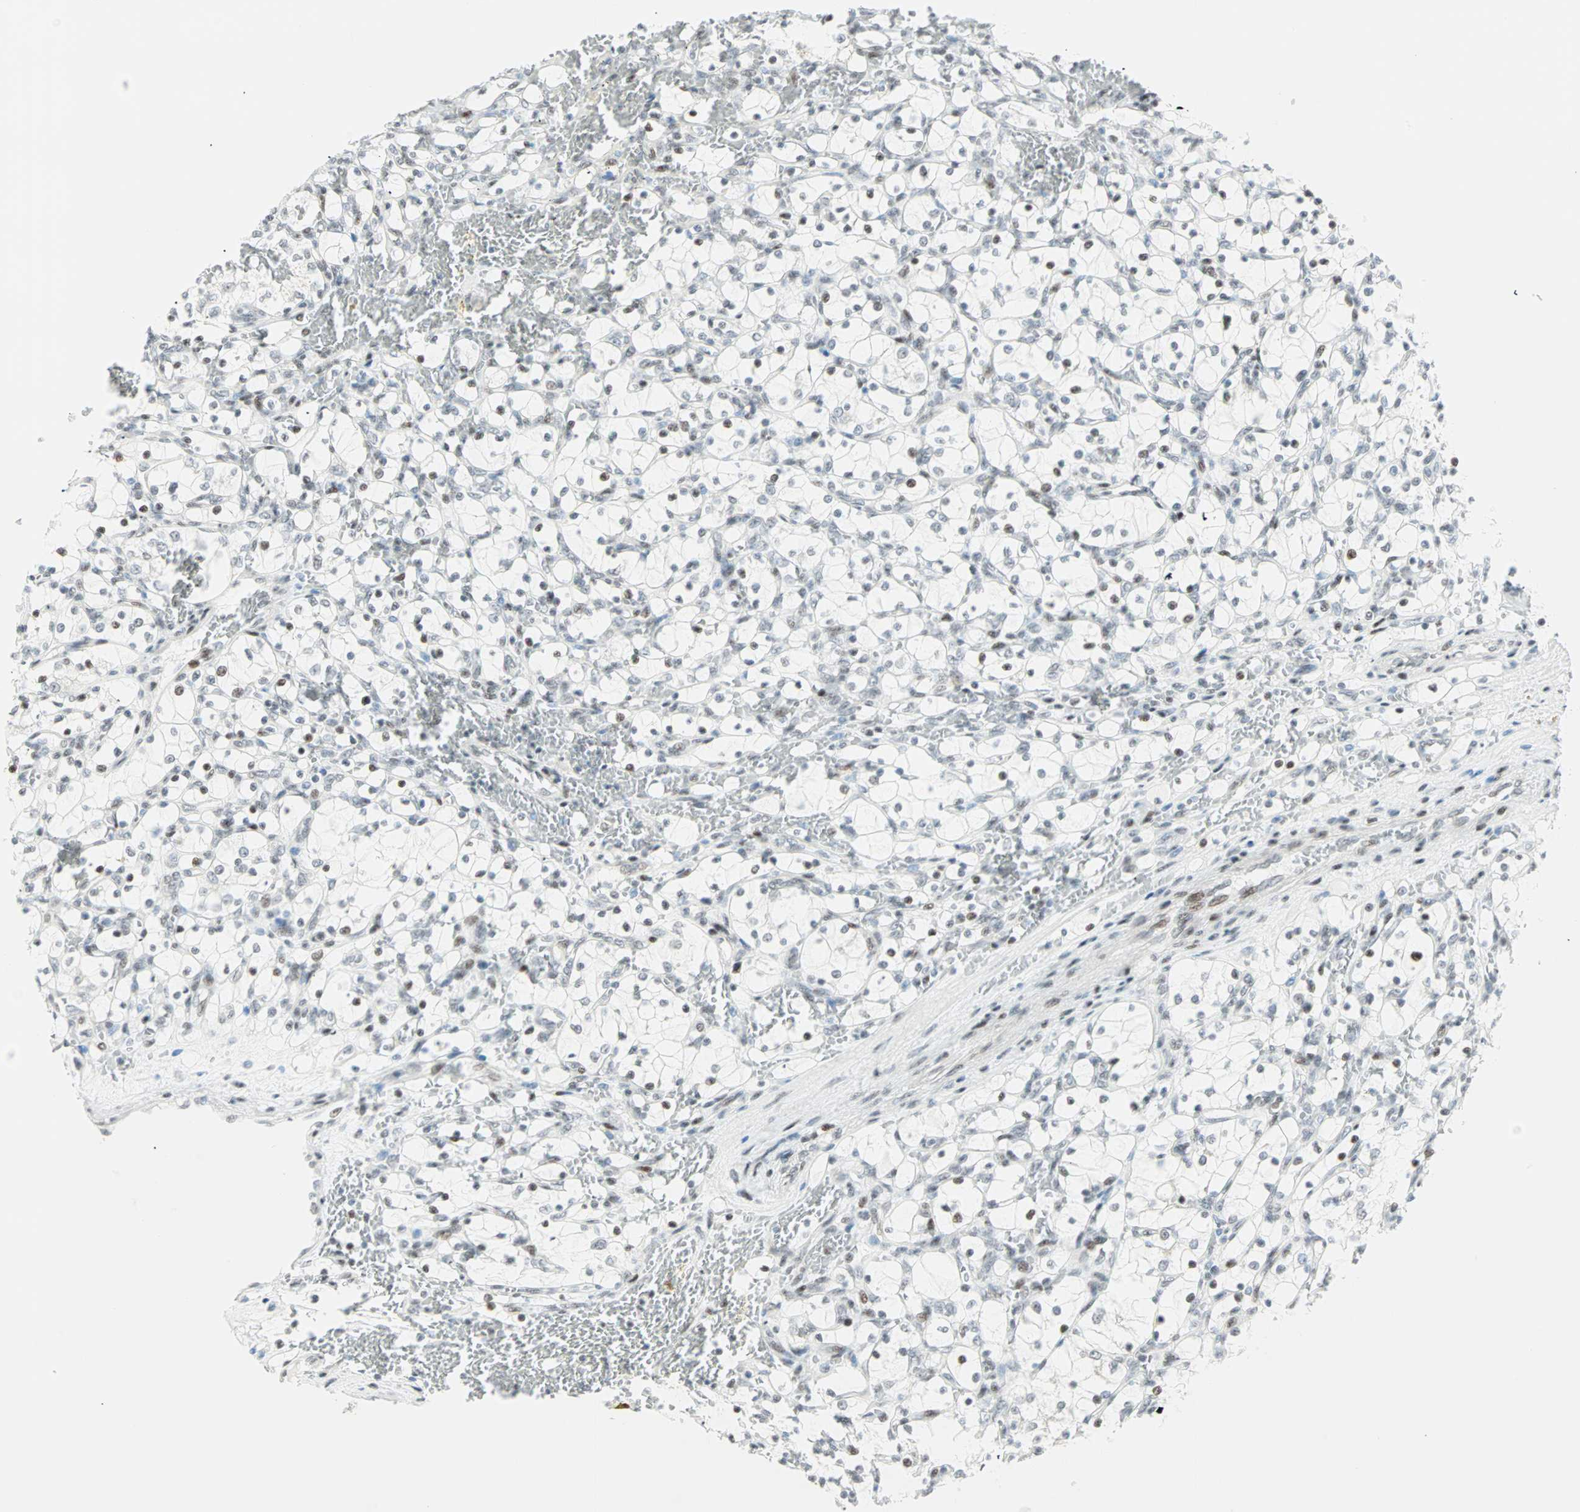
{"staining": {"intensity": "negative", "quantity": "none", "location": "none"}, "tissue": "renal cancer", "cell_type": "Tumor cells", "image_type": "cancer", "snomed": [{"axis": "morphology", "description": "Adenocarcinoma, NOS"}, {"axis": "topography", "description": "Kidney"}], "caption": "Renal adenocarcinoma stained for a protein using immunohistochemistry displays no expression tumor cells.", "gene": "PKNOX1", "patient": {"sex": "female", "age": 69}}